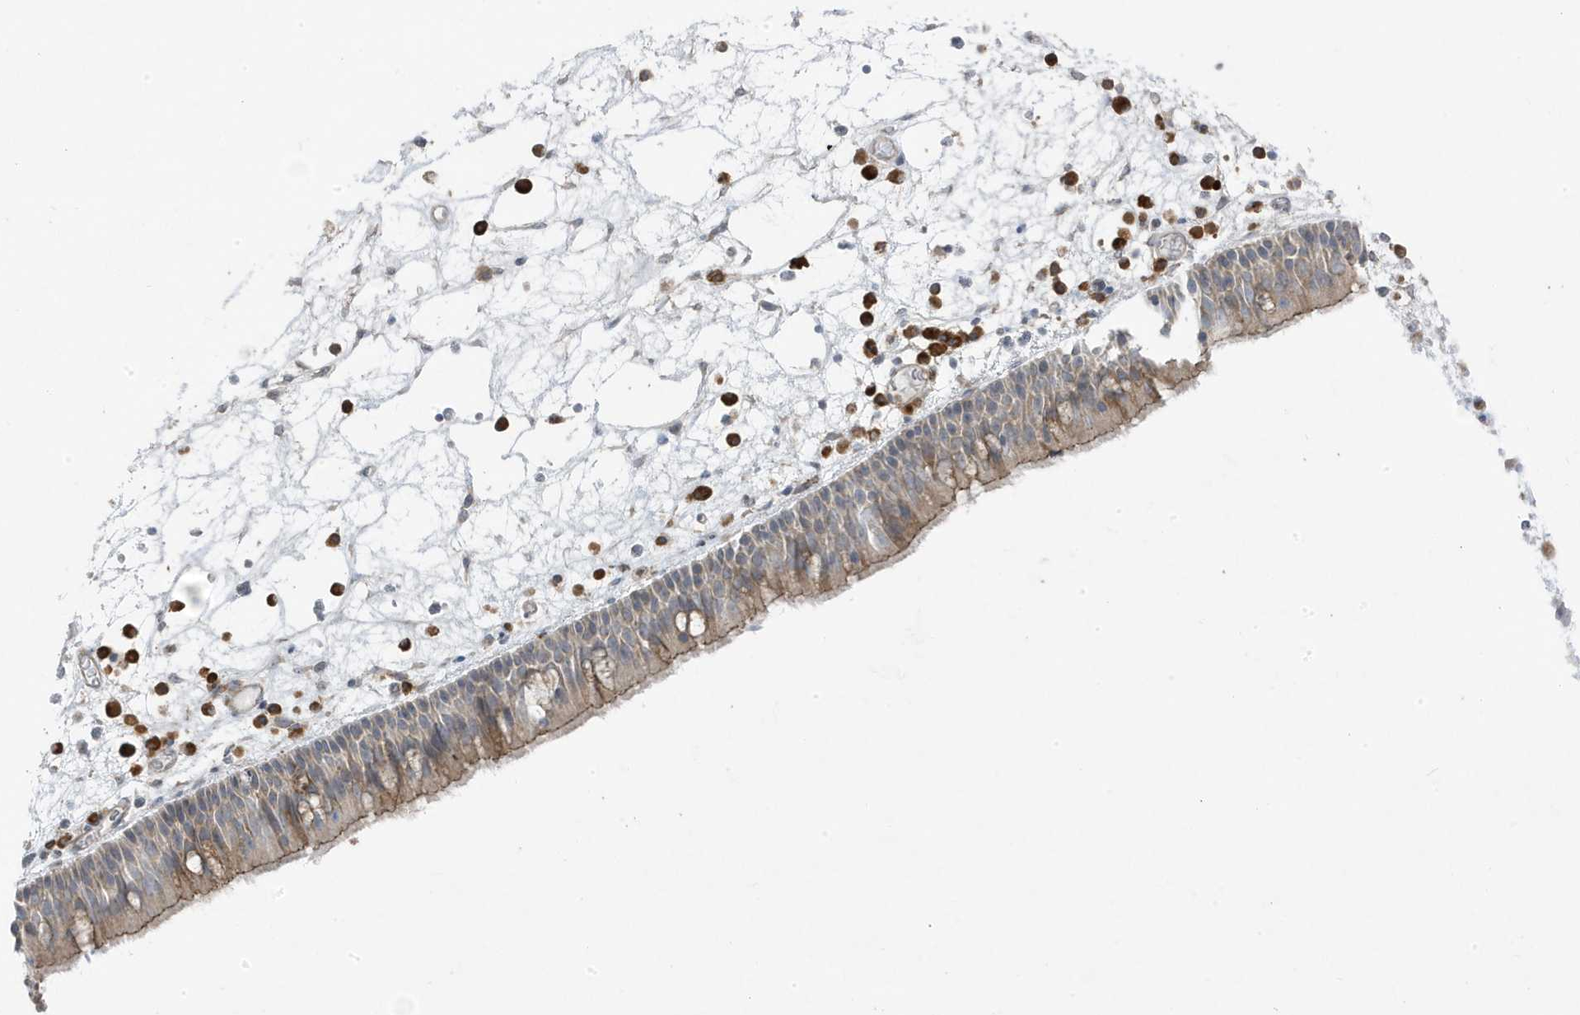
{"staining": {"intensity": "weak", "quantity": "25%-75%", "location": "cytoplasmic/membranous"}, "tissue": "nasopharynx", "cell_type": "Respiratory epithelial cells", "image_type": "normal", "snomed": [{"axis": "morphology", "description": "Normal tissue, NOS"}, {"axis": "morphology", "description": "Inflammation, NOS"}, {"axis": "morphology", "description": "Malignant melanoma, Metastatic site"}, {"axis": "topography", "description": "Nasopharynx"}], "caption": "A photomicrograph of human nasopharynx stained for a protein displays weak cytoplasmic/membranous brown staining in respiratory epithelial cells. (DAB IHC with brightfield microscopy, high magnification).", "gene": "ZNF654", "patient": {"sex": "male", "age": 70}}